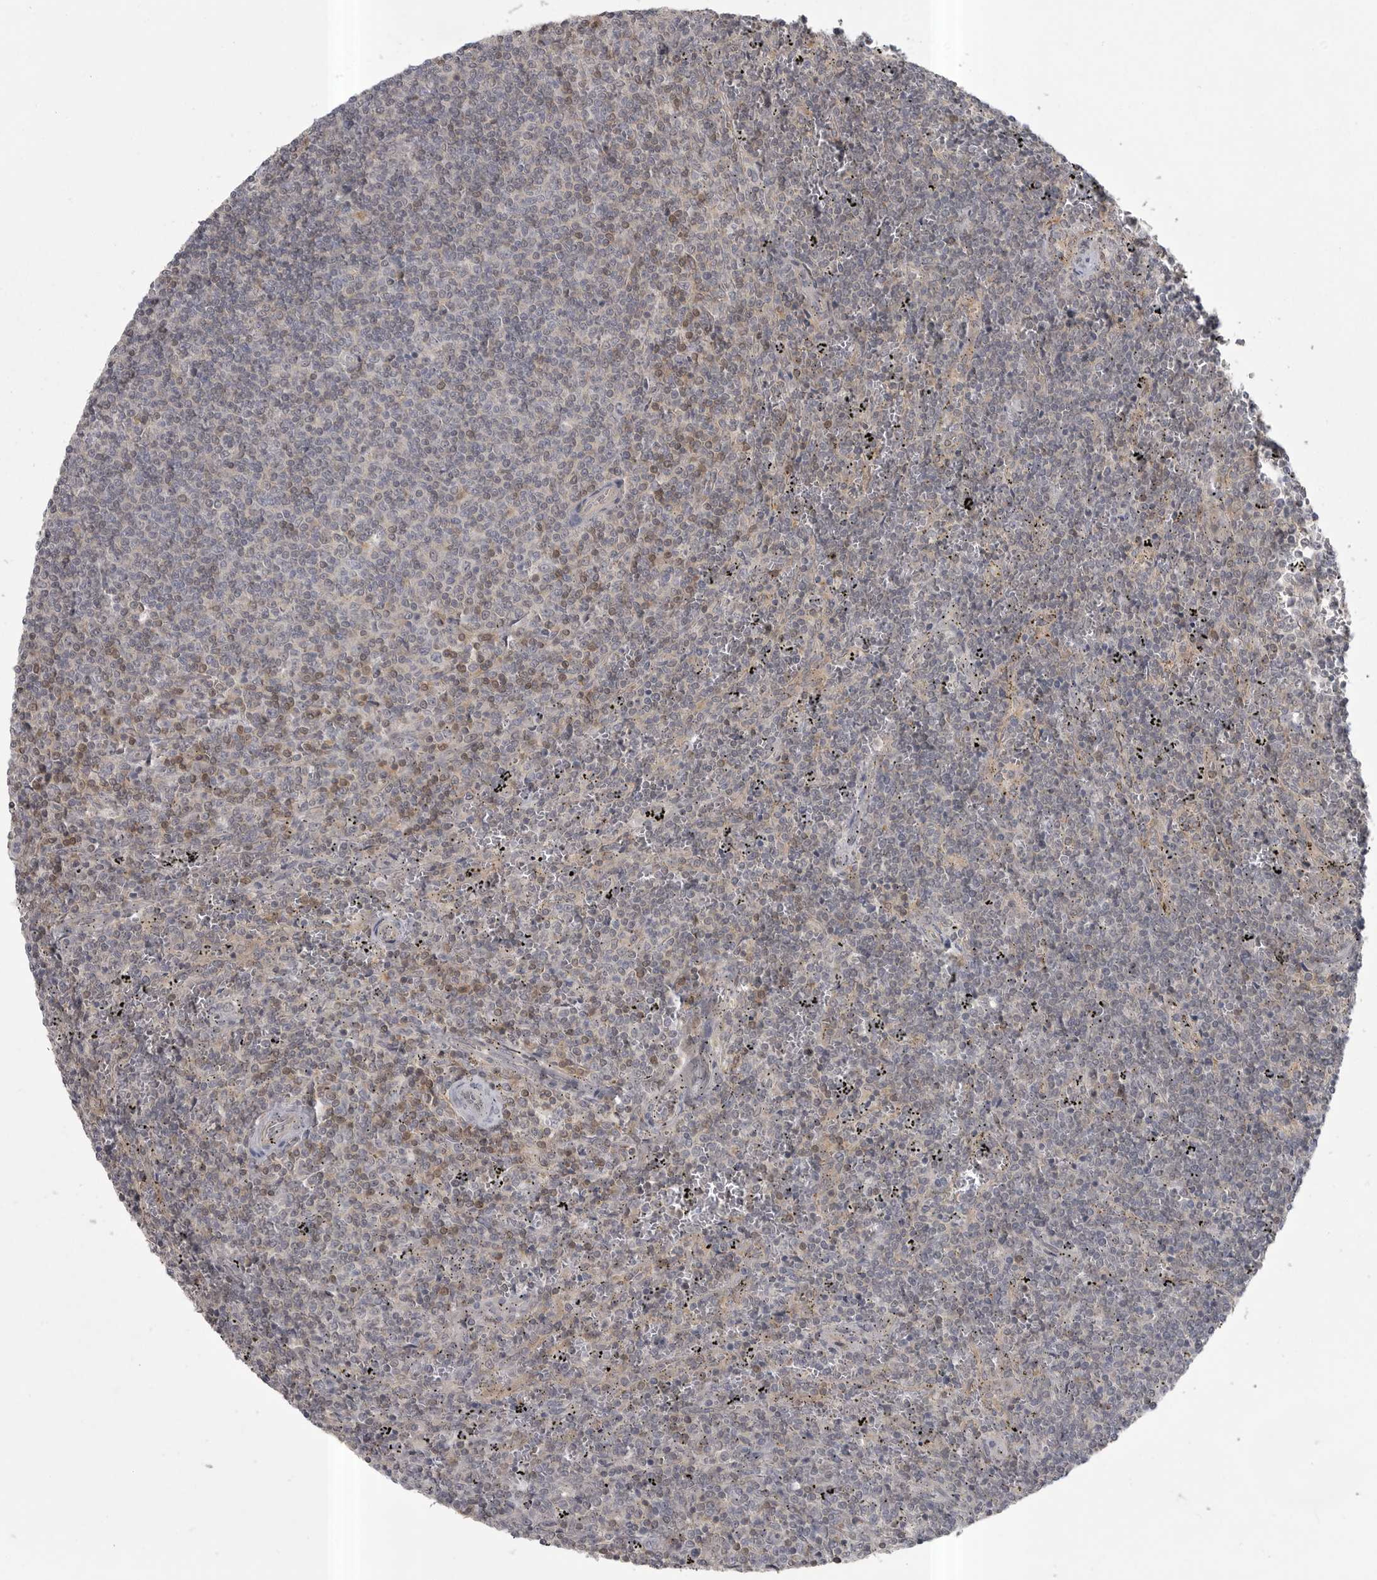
{"staining": {"intensity": "weak", "quantity": "<25%", "location": "cytoplasmic/membranous"}, "tissue": "lymphoma", "cell_type": "Tumor cells", "image_type": "cancer", "snomed": [{"axis": "morphology", "description": "Malignant lymphoma, non-Hodgkin's type, Low grade"}, {"axis": "topography", "description": "Spleen"}], "caption": "A micrograph of human low-grade malignant lymphoma, non-Hodgkin's type is negative for staining in tumor cells.", "gene": "PHF13", "patient": {"sex": "female", "age": 50}}